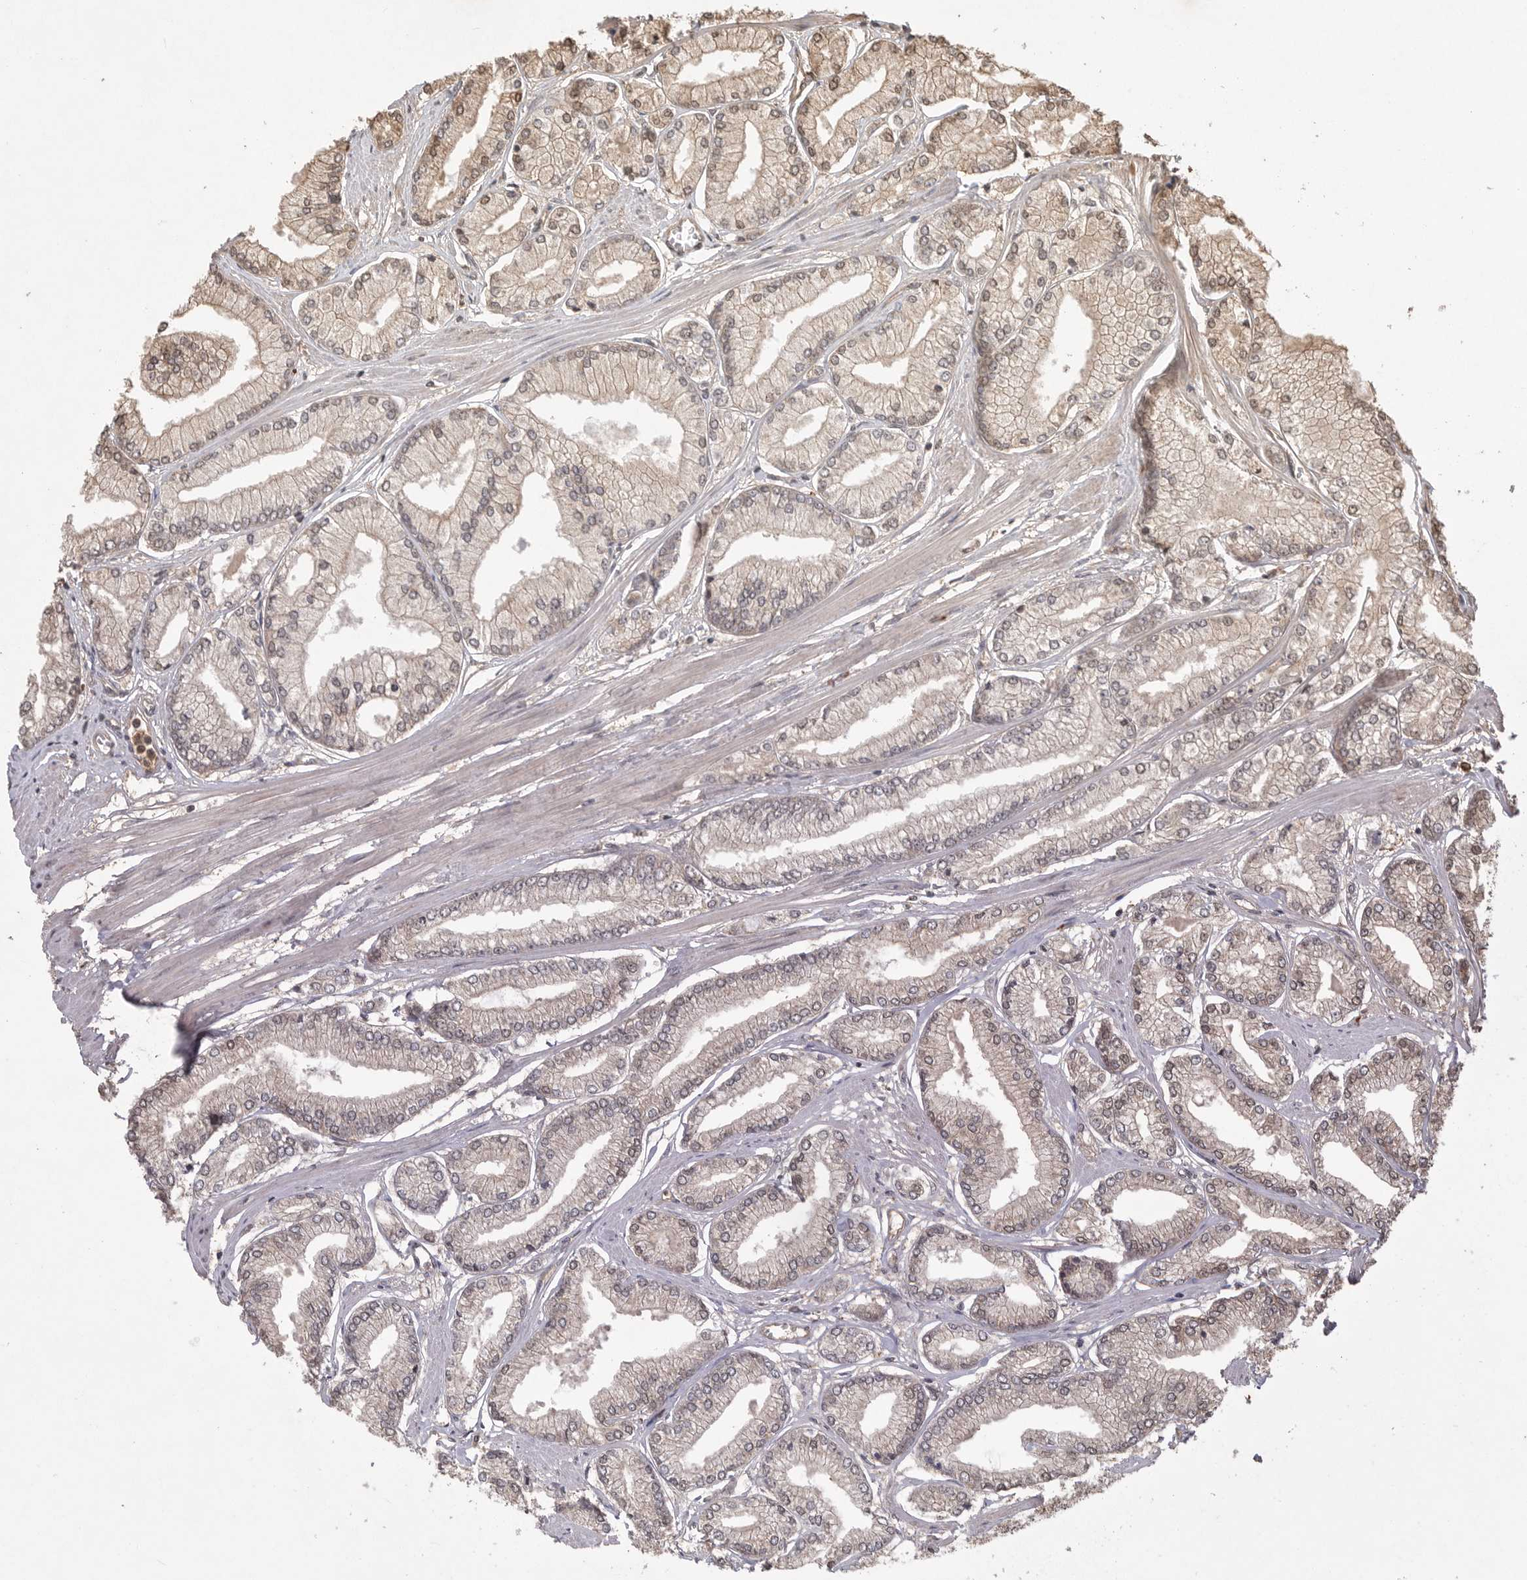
{"staining": {"intensity": "weak", "quantity": "25%-75%", "location": "cytoplasmic/membranous,nuclear"}, "tissue": "prostate cancer", "cell_type": "Tumor cells", "image_type": "cancer", "snomed": [{"axis": "morphology", "description": "Adenocarcinoma, Low grade"}, {"axis": "topography", "description": "Prostate"}], "caption": "Tumor cells reveal low levels of weak cytoplasmic/membranous and nuclear expression in approximately 25%-75% of cells in human low-grade adenocarcinoma (prostate). The staining was performed using DAB (3,3'-diaminobenzidine) to visualize the protein expression in brown, while the nuclei were stained in blue with hematoxylin (Magnification: 20x).", "gene": "PRMT3", "patient": {"sex": "male", "age": 52}}